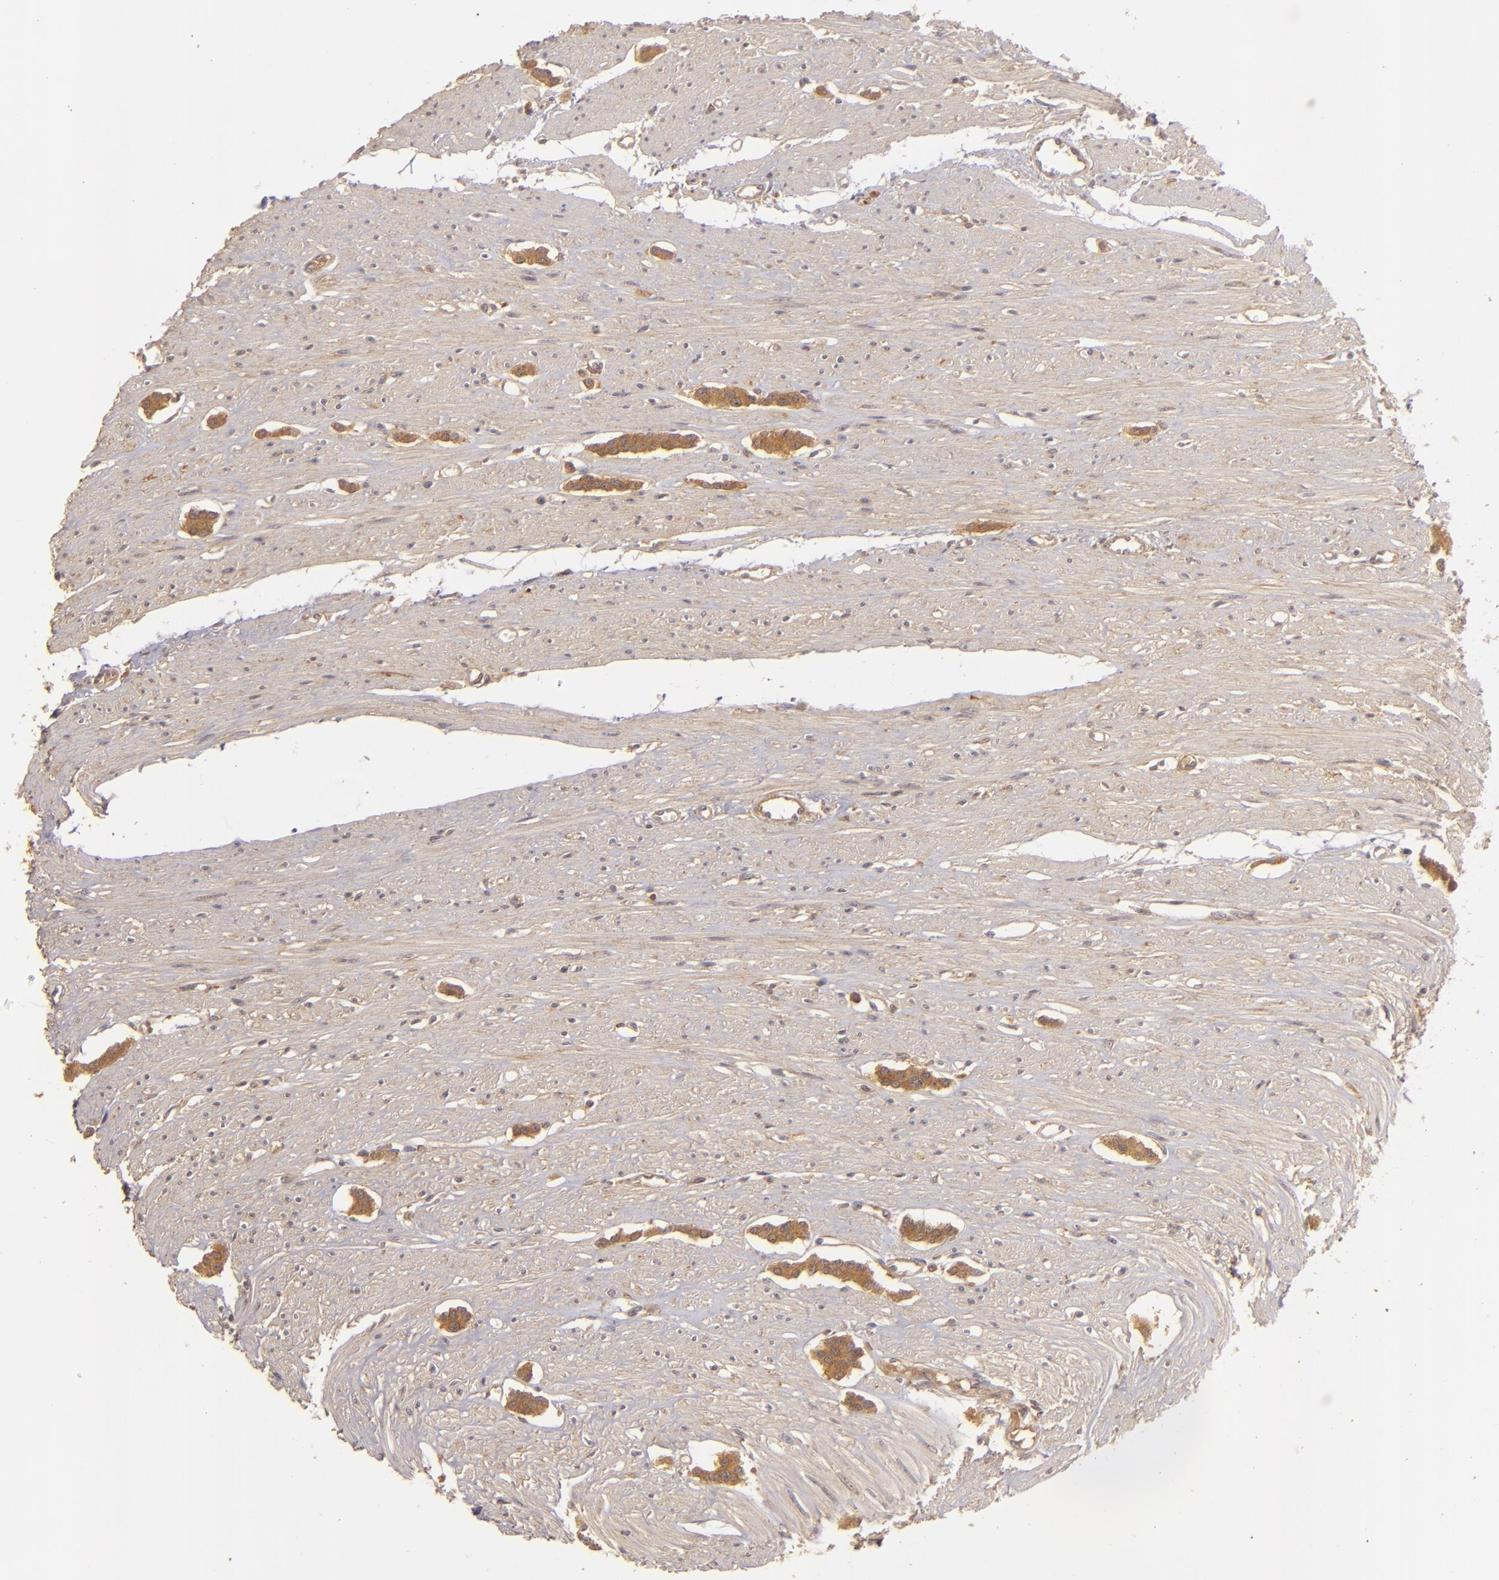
{"staining": {"intensity": "strong", "quantity": ">75%", "location": "cytoplasmic/membranous"}, "tissue": "carcinoid", "cell_type": "Tumor cells", "image_type": "cancer", "snomed": [{"axis": "morphology", "description": "Carcinoid, malignant, NOS"}, {"axis": "topography", "description": "Small intestine"}], "caption": "Carcinoid was stained to show a protein in brown. There is high levels of strong cytoplasmic/membranous expression in about >75% of tumor cells.", "gene": "PRKCD", "patient": {"sex": "male", "age": 60}}